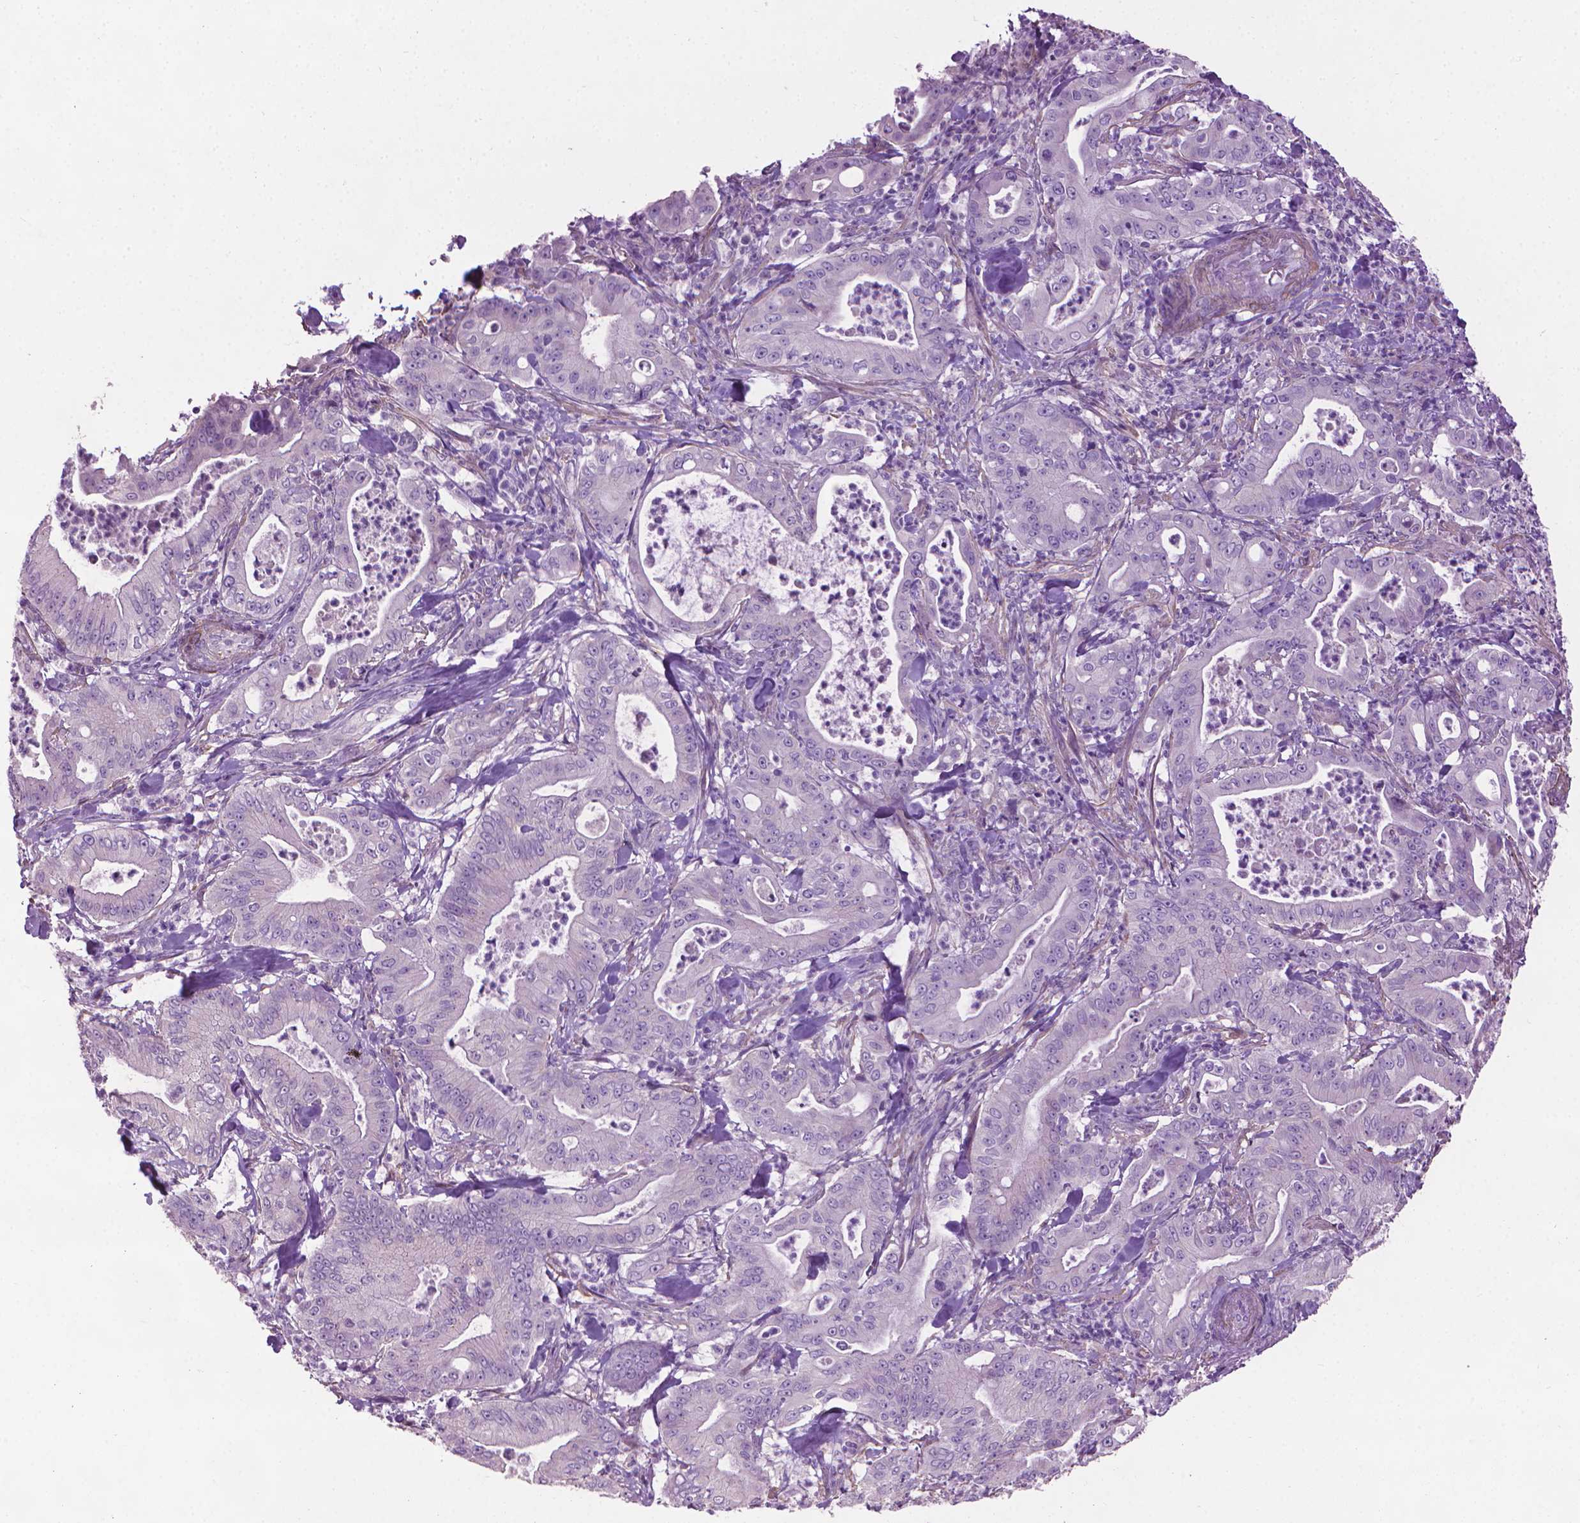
{"staining": {"intensity": "negative", "quantity": "none", "location": "none"}, "tissue": "pancreatic cancer", "cell_type": "Tumor cells", "image_type": "cancer", "snomed": [{"axis": "morphology", "description": "Adenocarcinoma, NOS"}, {"axis": "topography", "description": "Pancreas"}], "caption": "The image shows no staining of tumor cells in pancreatic cancer (adenocarcinoma).", "gene": "AQP10", "patient": {"sex": "male", "age": 71}}